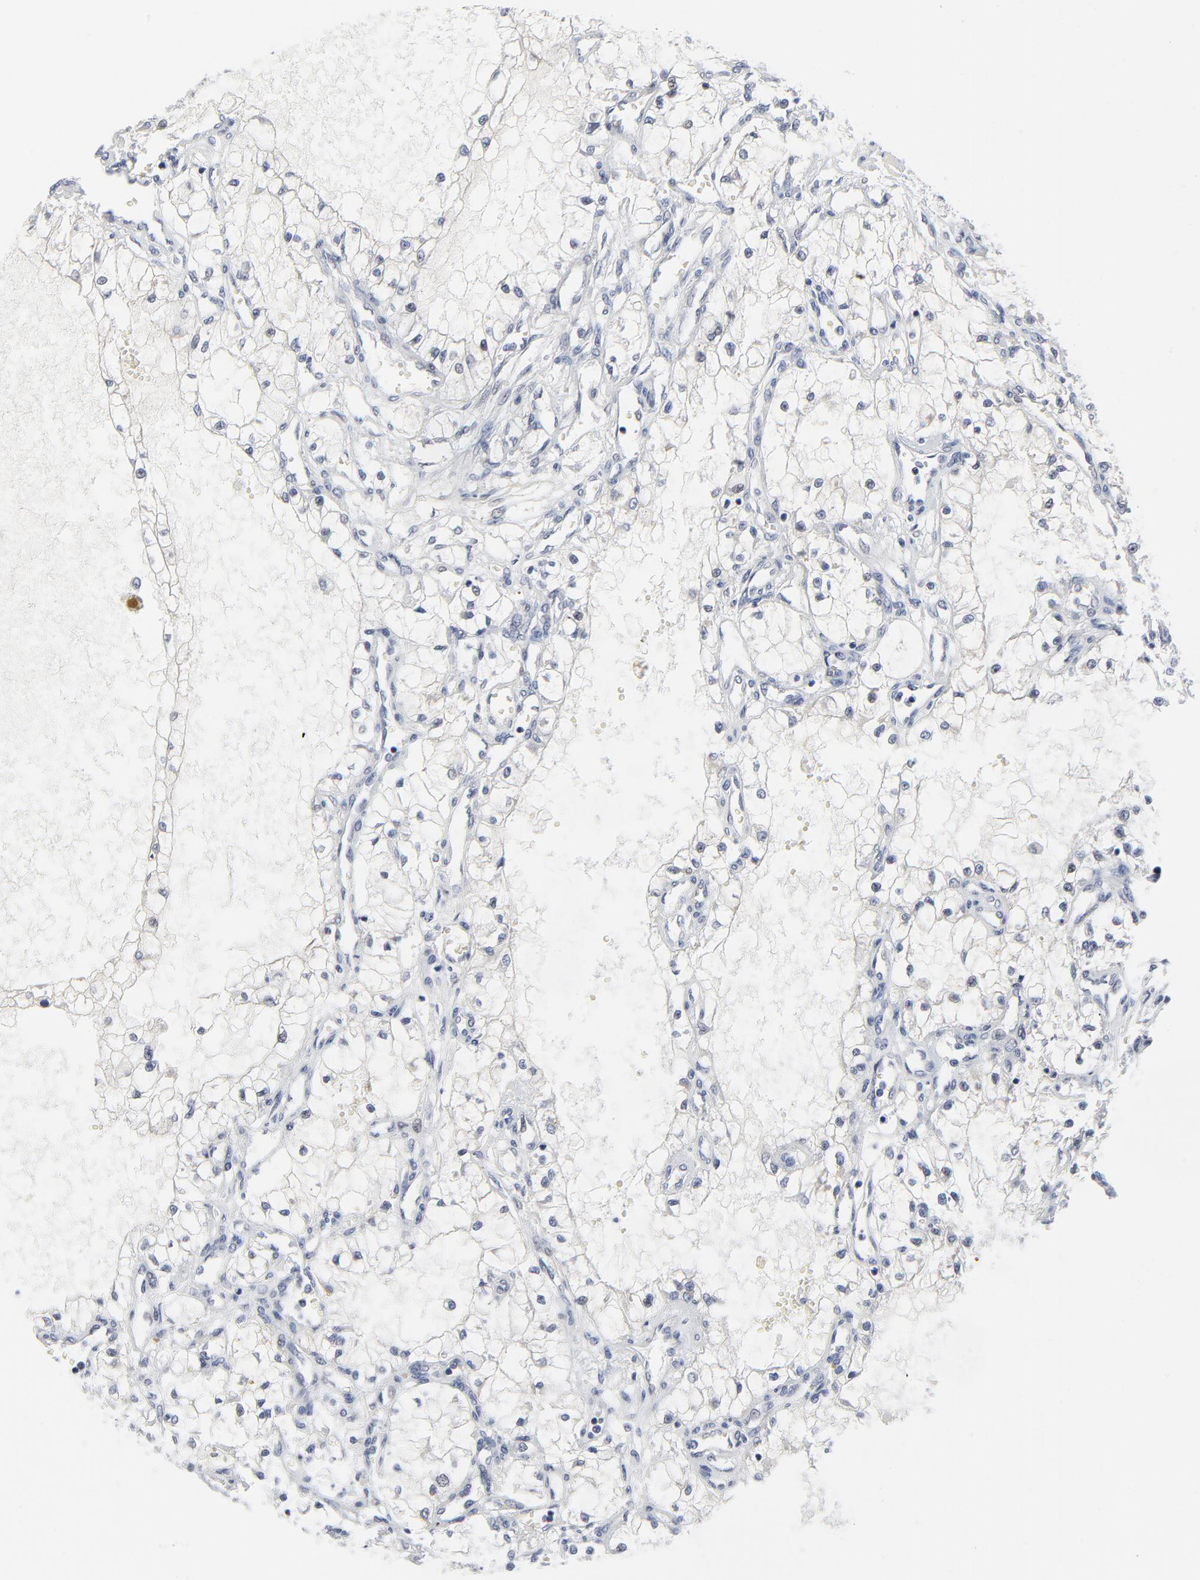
{"staining": {"intensity": "negative", "quantity": "none", "location": "none"}, "tissue": "renal cancer", "cell_type": "Tumor cells", "image_type": "cancer", "snomed": [{"axis": "morphology", "description": "Adenocarcinoma, NOS"}, {"axis": "topography", "description": "Kidney"}], "caption": "The histopathology image reveals no significant staining in tumor cells of renal cancer (adenocarcinoma). The staining was performed using DAB to visualize the protein expression in brown, while the nuclei were stained in blue with hematoxylin (Magnification: 20x).", "gene": "ZNF589", "patient": {"sex": "male", "age": 61}}